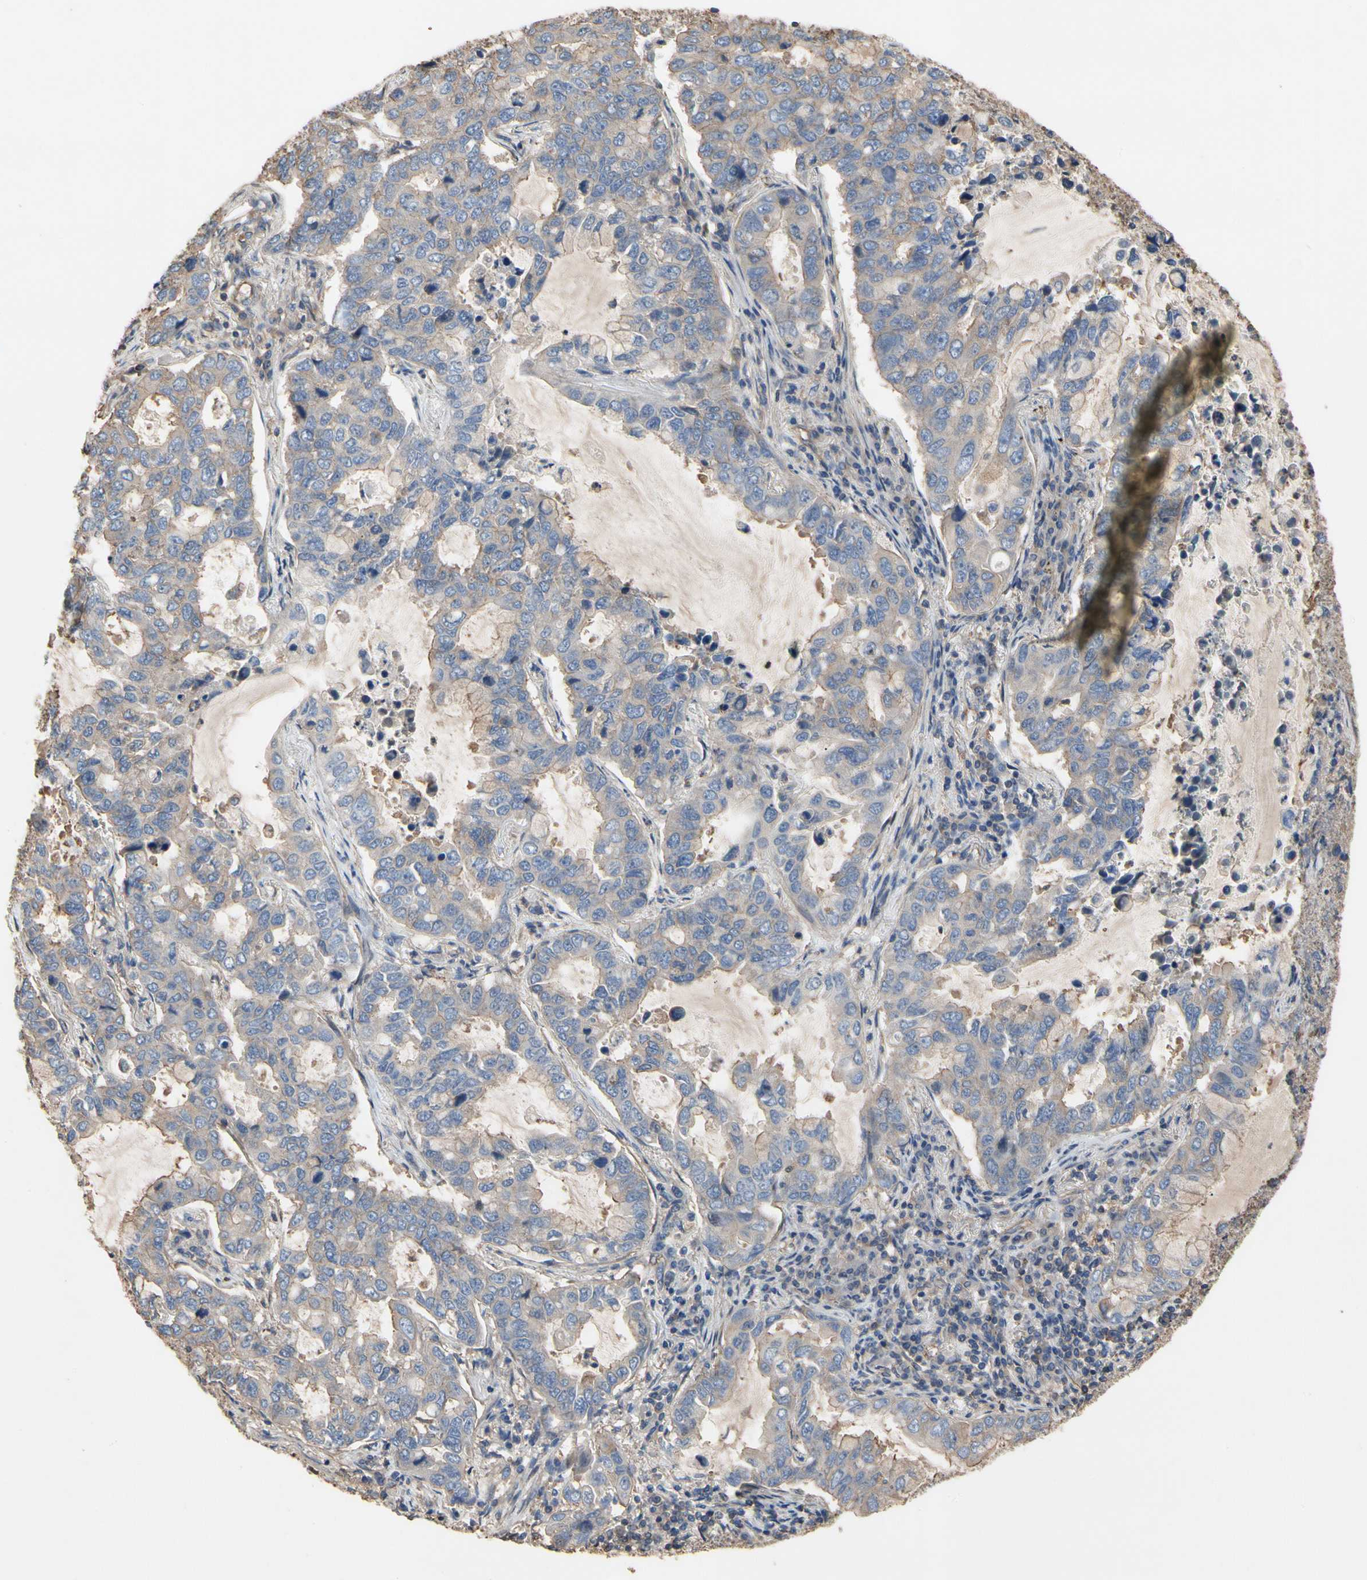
{"staining": {"intensity": "moderate", "quantity": "<25%", "location": "cytoplasmic/membranous"}, "tissue": "lung cancer", "cell_type": "Tumor cells", "image_type": "cancer", "snomed": [{"axis": "morphology", "description": "Adenocarcinoma, NOS"}, {"axis": "topography", "description": "Lung"}], "caption": "Protein staining reveals moderate cytoplasmic/membranous positivity in about <25% of tumor cells in adenocarcinoma (lung).", "gene": "PDZK1", "patient": {"sex": "male", "age": 64}}